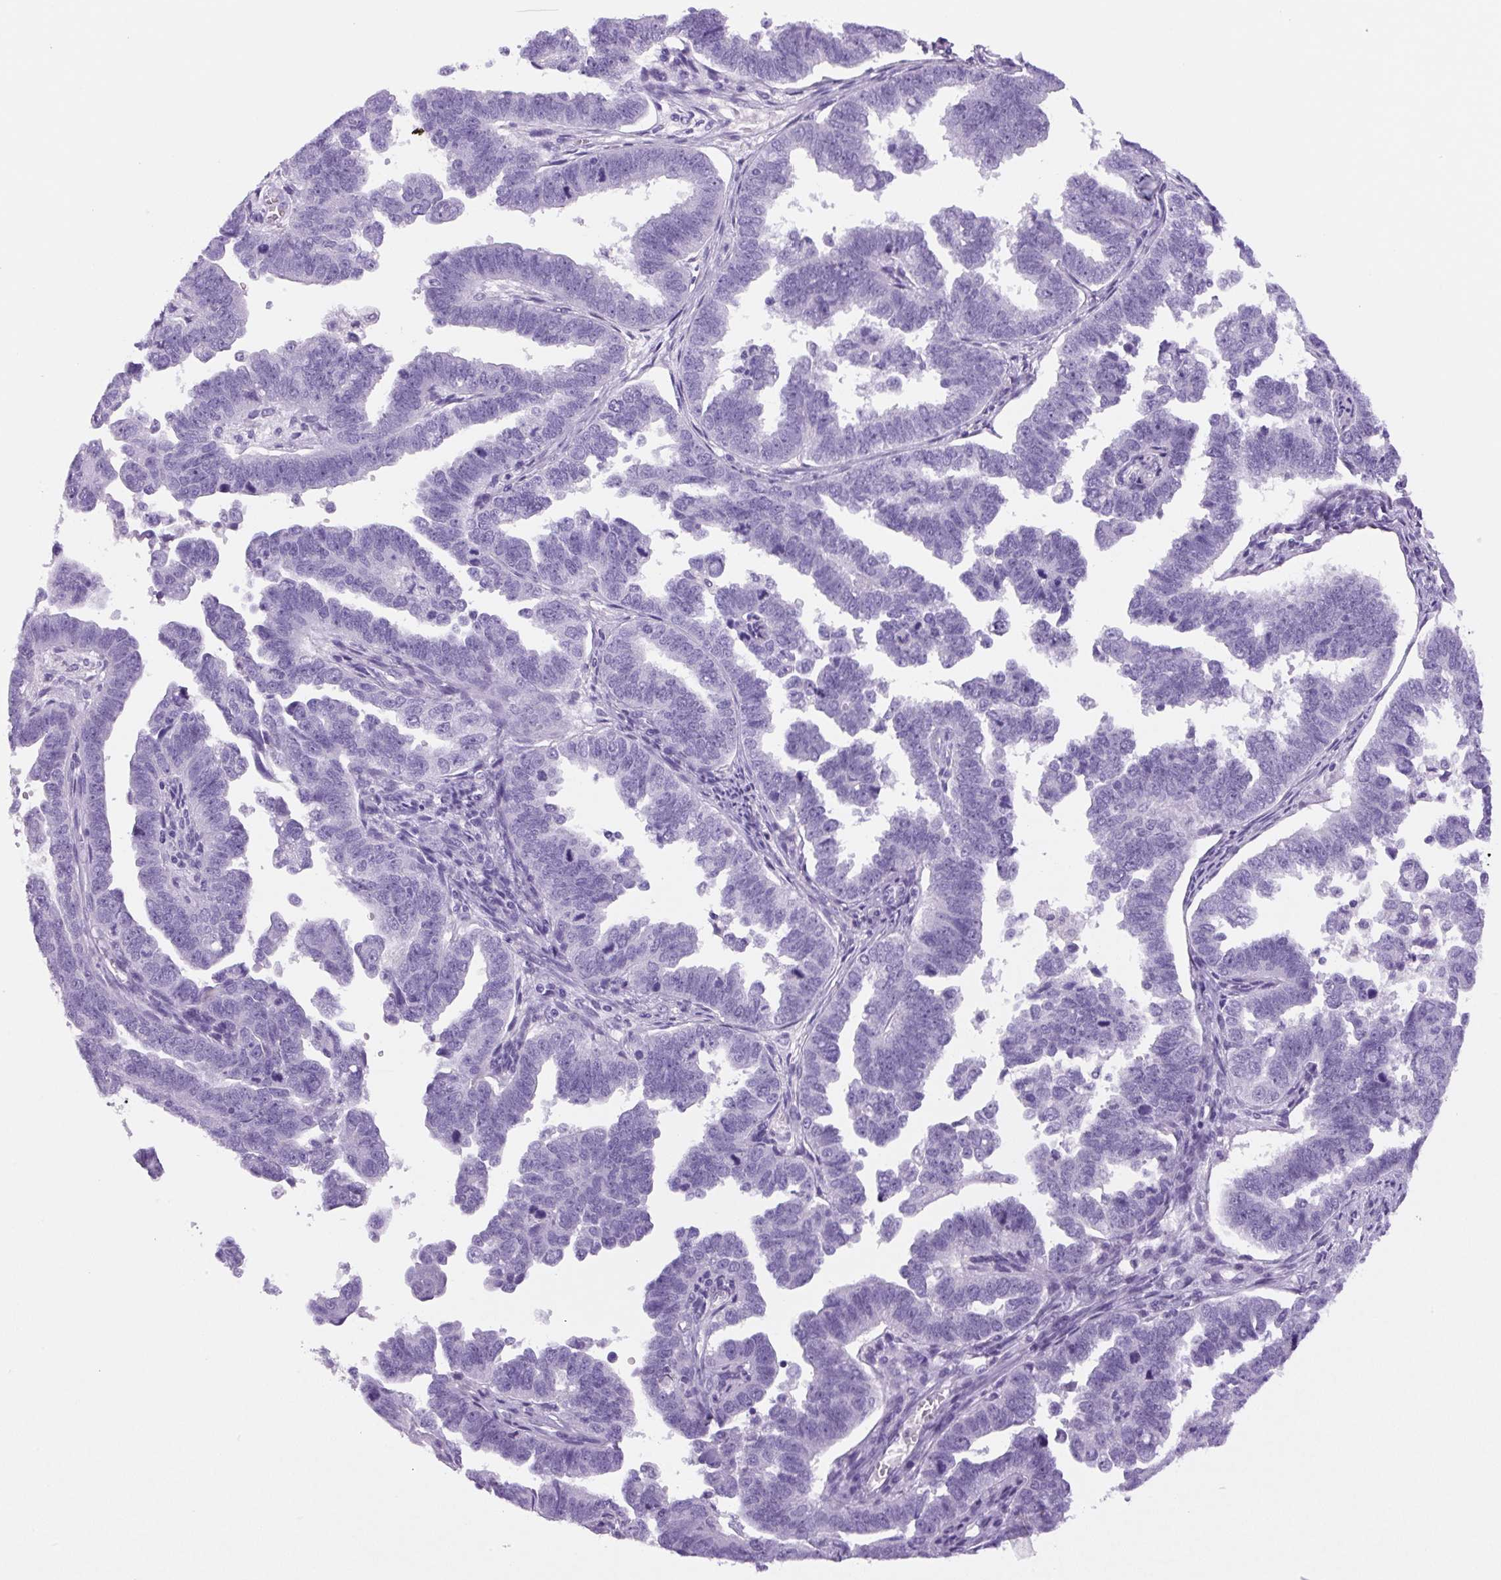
{"staining": {"intensity": "negative", "quantity": "none", "location": "none"}, "tissue": "endometrial cancer", "cell_type": "Tumor cells", "image_type": "cancer", "snomed": [{"axis": "morphology", "description": "Adenocarcinoma, NOS"}, {"axis": "topography", "description": "Endometrium"}], "caption": "There is no significant expression in tumor cells of endometrial cancer (adenocarcinoma).", "gene": "PRRT1", "patient": {"sex": "female", "age": 75}}